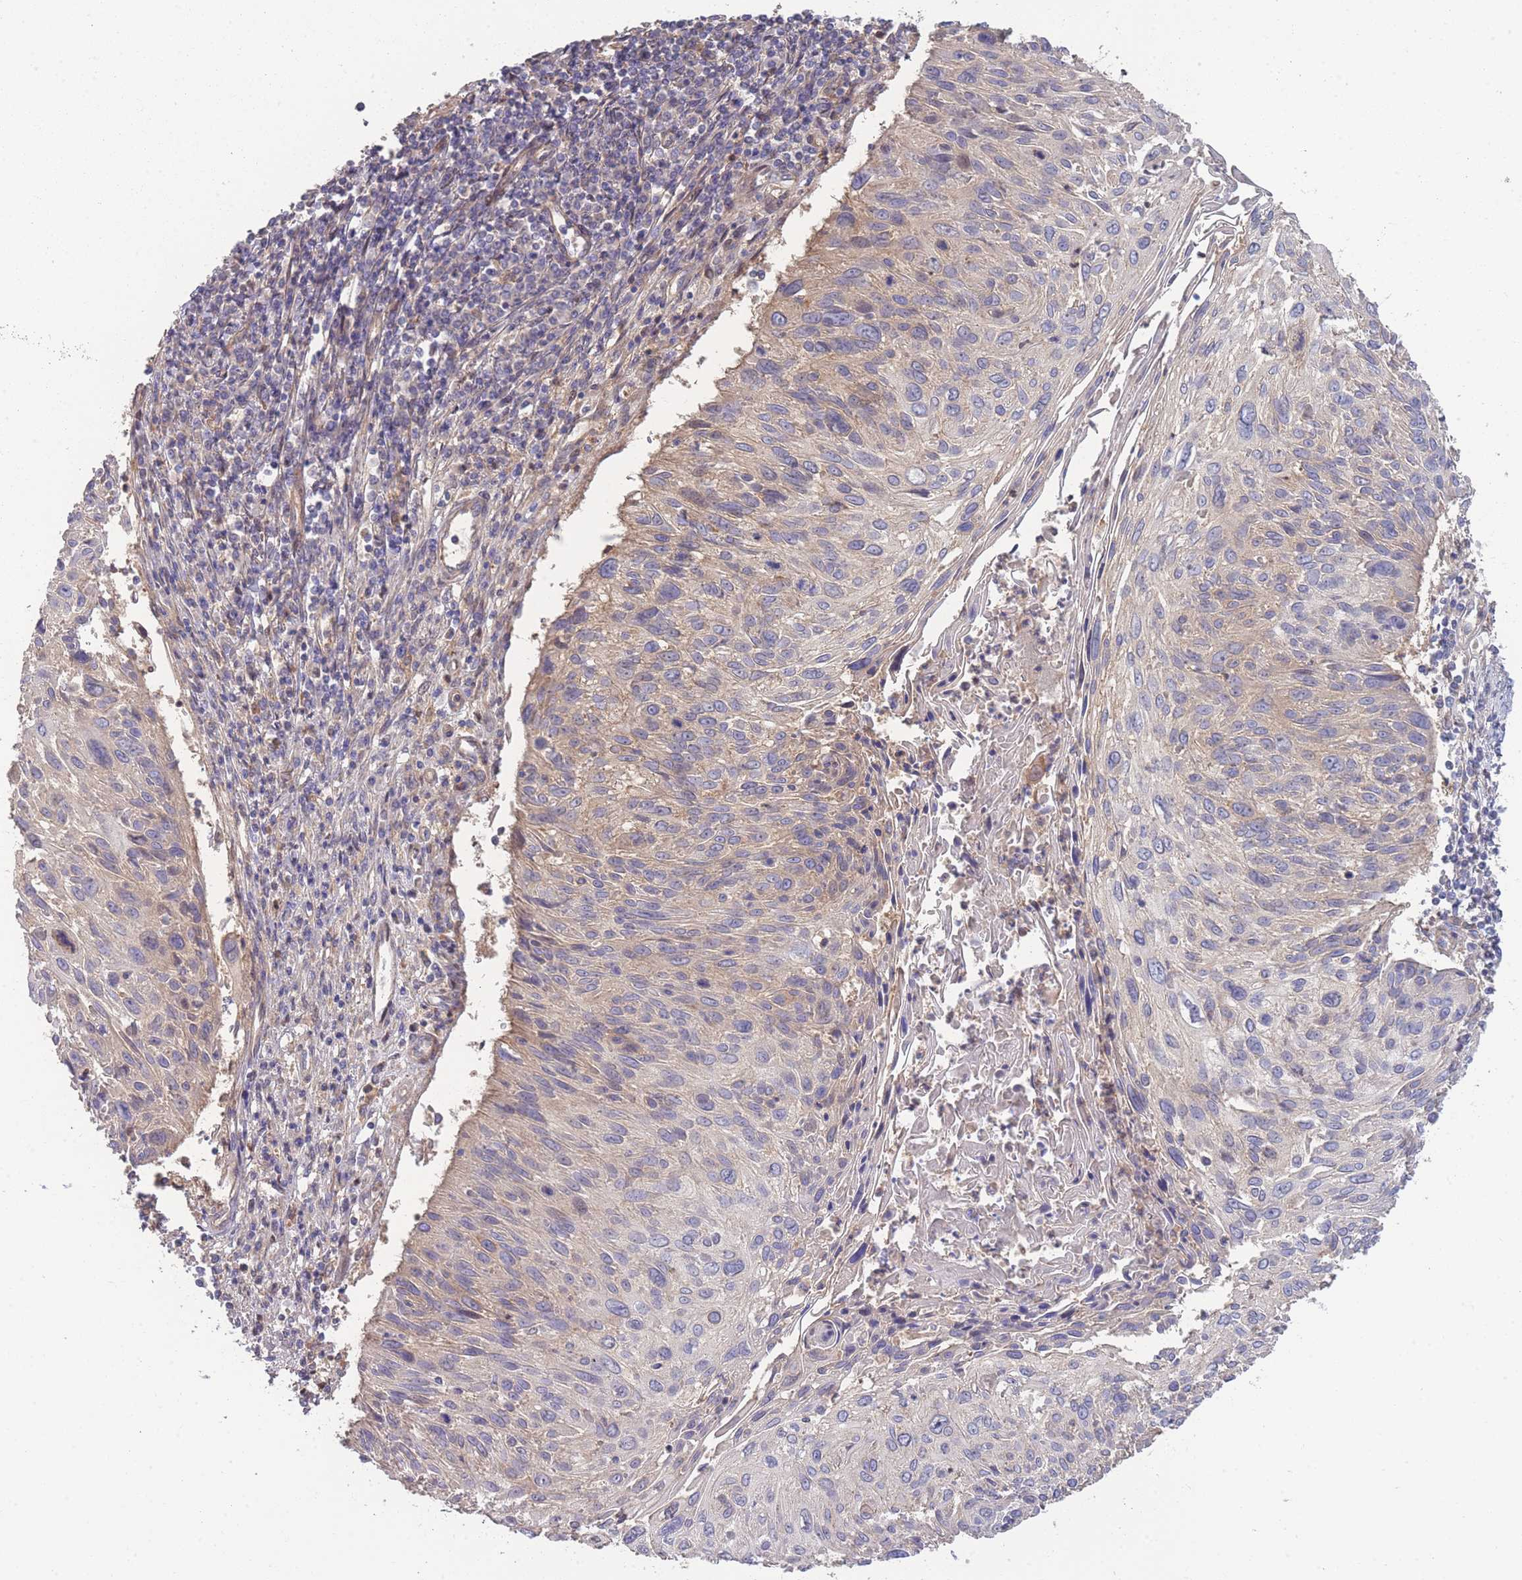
{"staining": {"intensity": "weak", "quantity": "25%-75%", "location": "cytoplasmic/membranous"}, "tissue": "cervical cancer", "cell_type": "Tumor cells", "image_type": "cancer", "snomed": [{"axis": "morphology", "description": "Squamous cell carcinoma, NOS"}, {"axis": "topography", "description": "Cervix"}], "caption": "Immunohistochemistry histopathology image of neoplastic tissue: human squamous cell carcinoma (cervical) stained using immunohistochemistry (IHC) shows low levels of weak protein expression localized specifically in the cytoplasmic/membranous of tumor cells, appearing as a cytoplasmic/membranous brown color.", "gene": "STEAP3", "patient": {"sex": "female", "age": 51}}